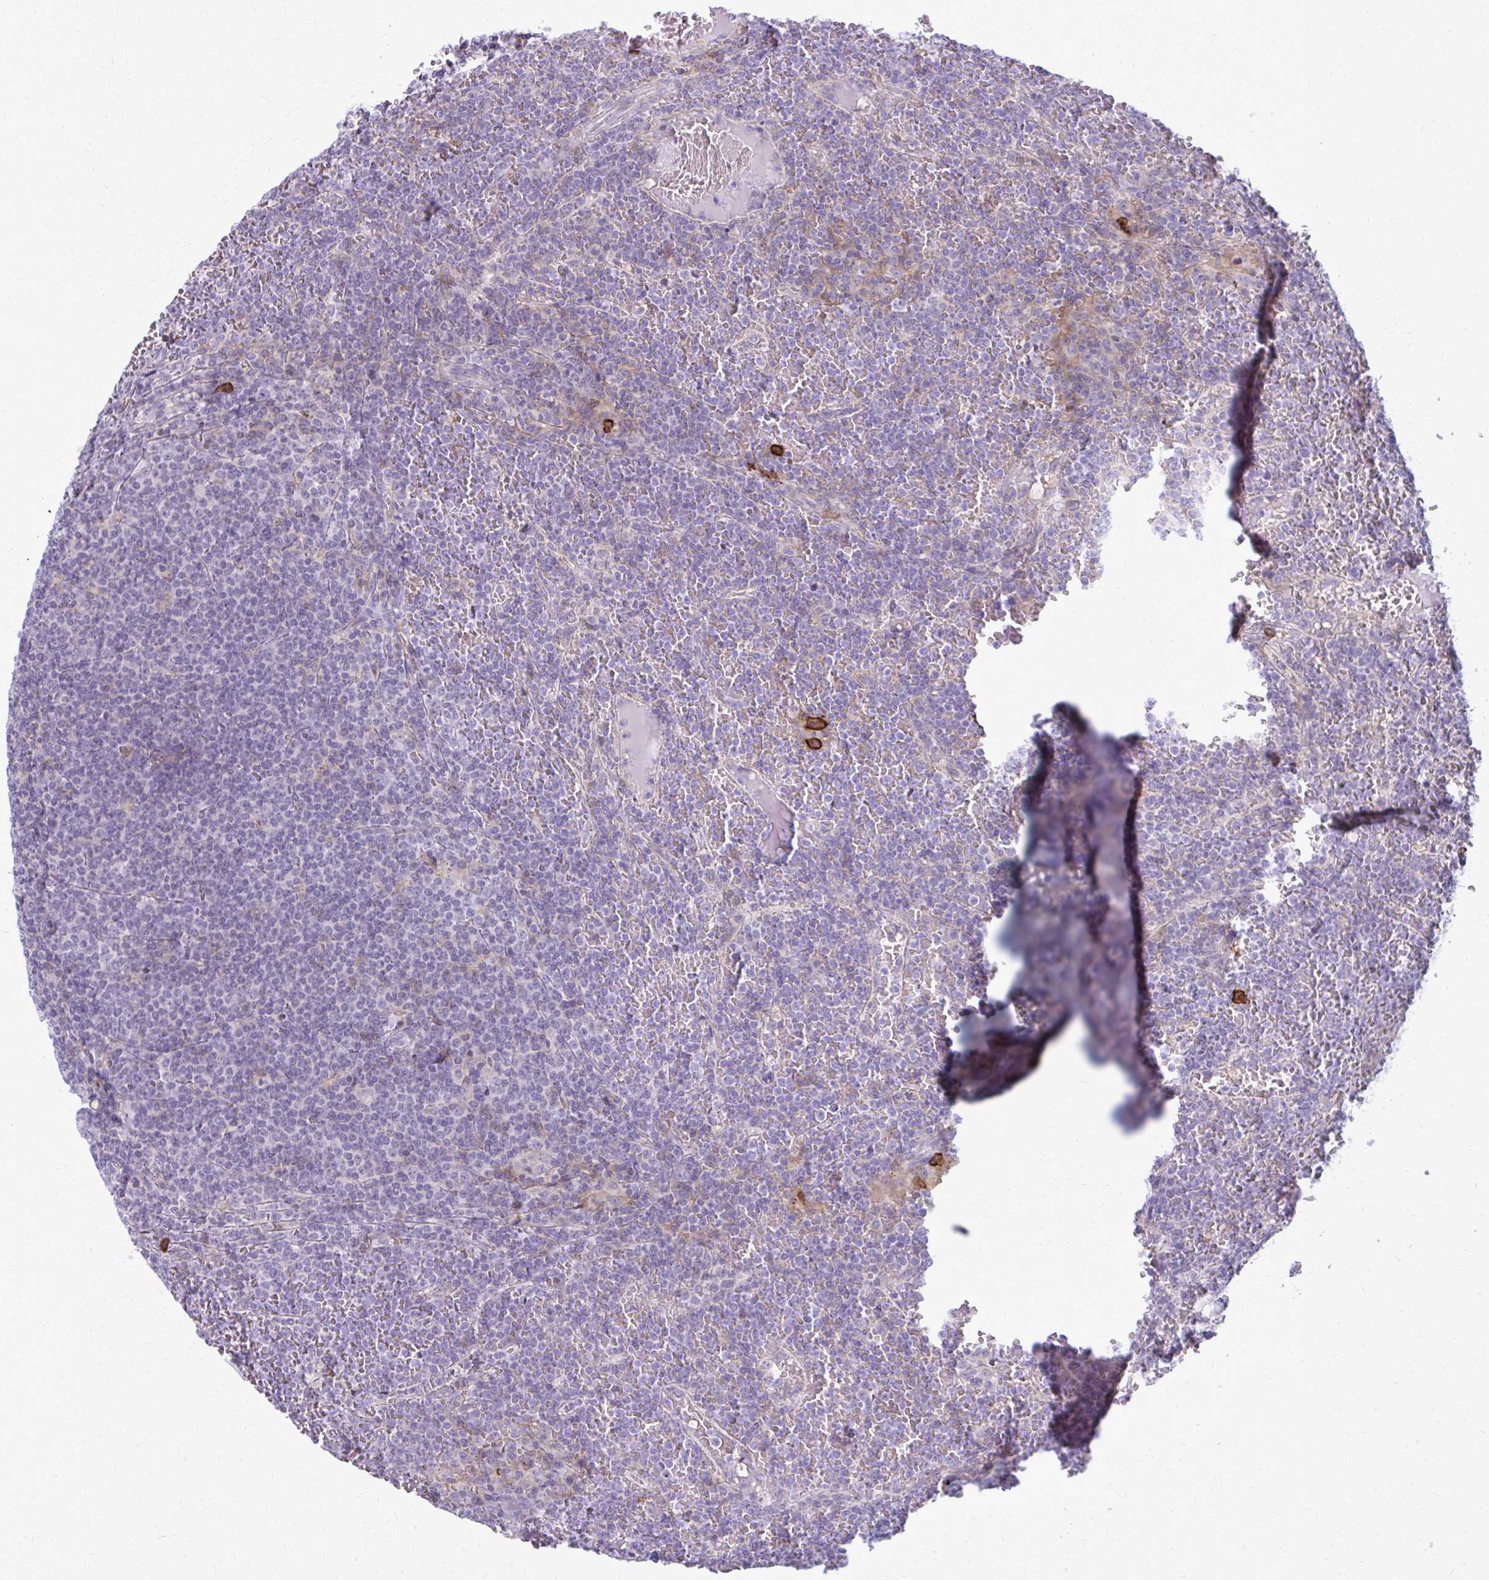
{"staining": {"intensity": "negative", "quantity": "none", "location": "none"}, "tissue": "lymphoma", "cell_type": "Tumor cells", "image_type": "cancer", "snomed": [{"axis": "morphology", "description": "Malignant lymphoma, non-Hodgkin's type, Low grade"}, {"axis": "topography", "description": "Spleen"}], "caption": "Immunohistochemistry (IHC) histopathology image of neoplastic tissue: human lymphoma stained with DAB (3,3'-diaminobenzidine) displays no significant protein expression in tumor cells.", "gene": "CD38", "patient": {"sex": "female", "age": 19}}